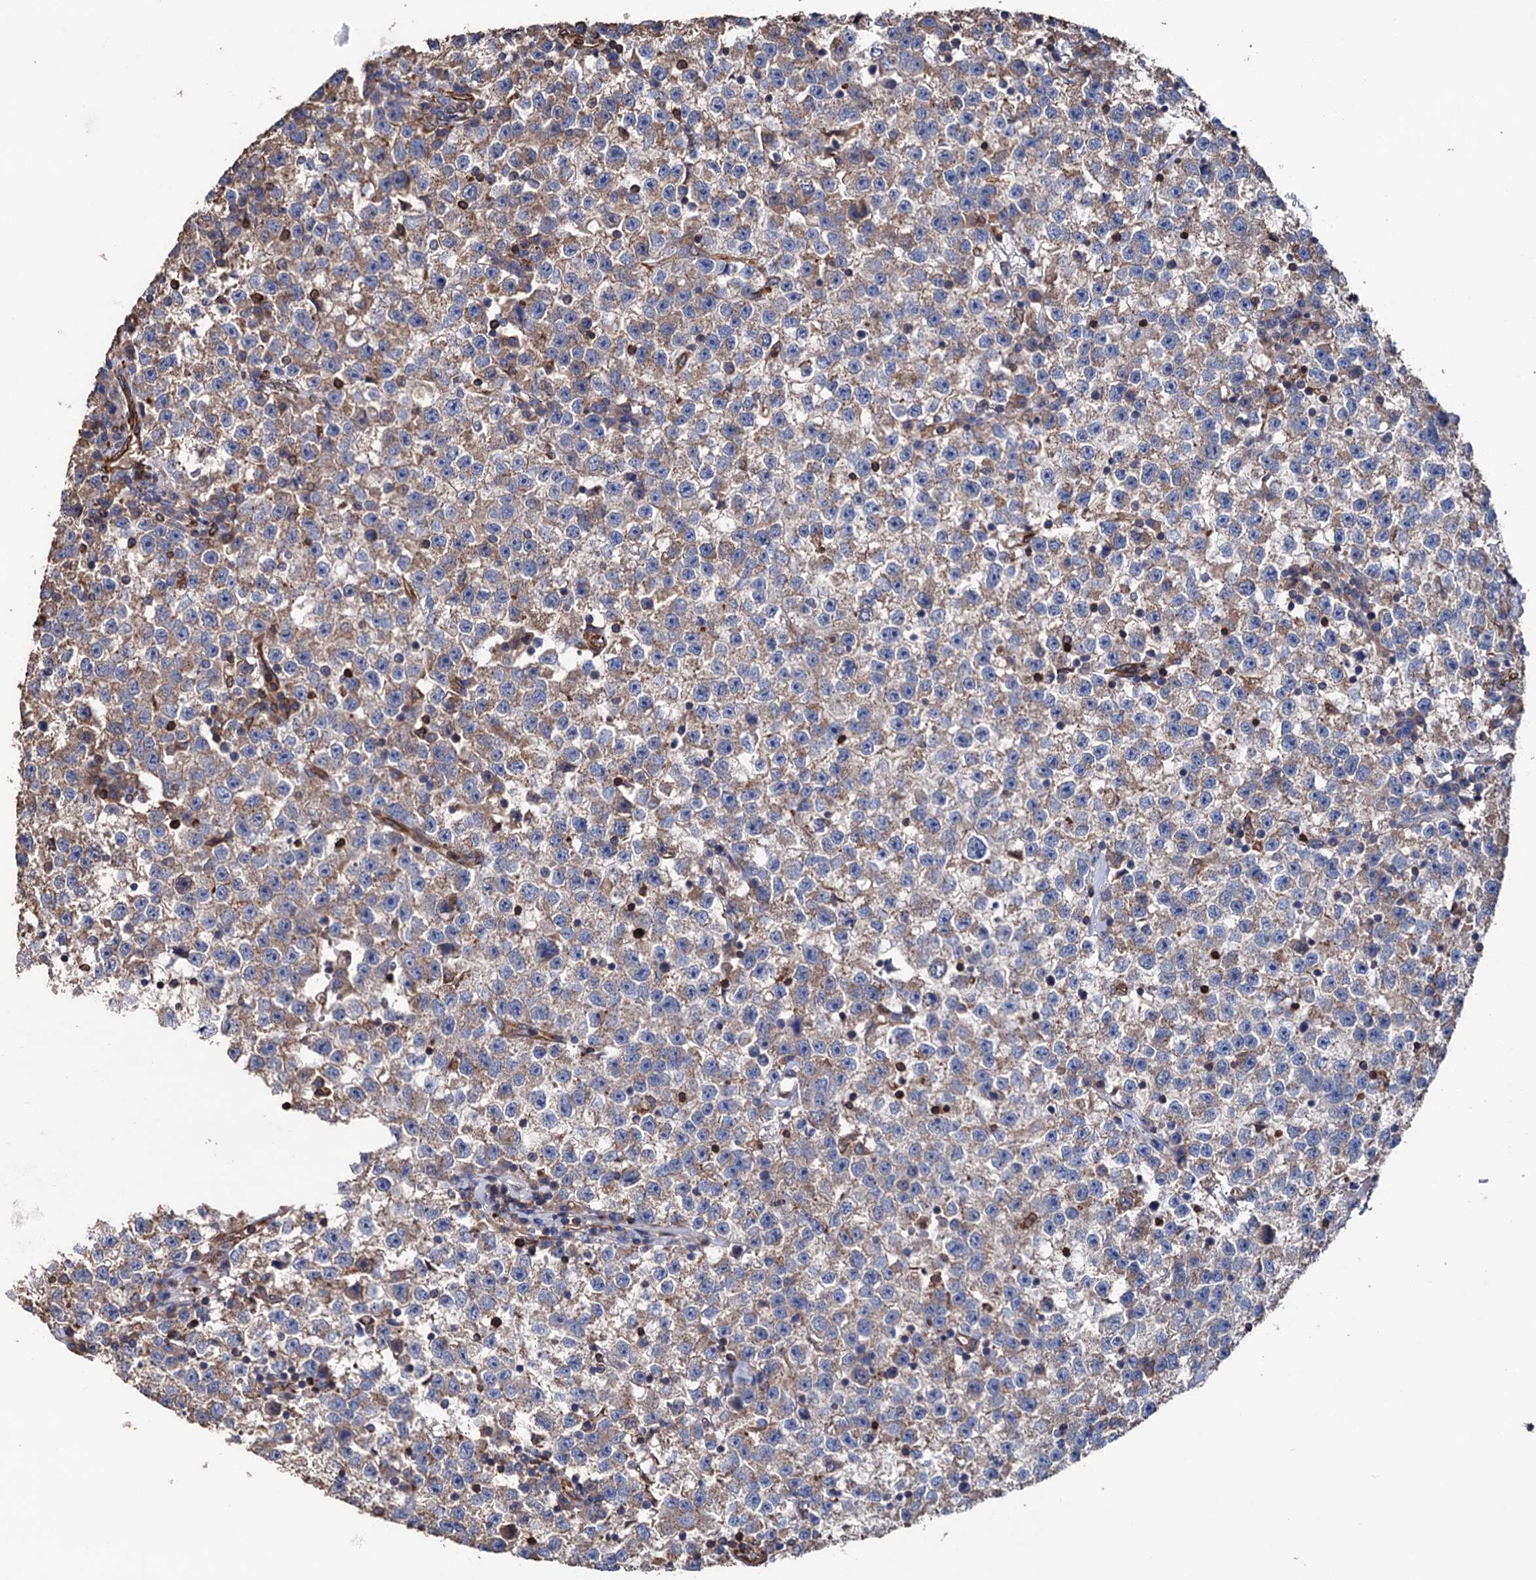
{"staining": {"intensity": "weak", "quantity": "25%-75%", "location": "cytoplasmic/membranous"}, "tissue": "testis cancer", "cell_type": "Tumor cells", "image_type": "cancer", "snomed": [{"axis": "morphology", "description": "Seminoma, NOS"}, {"axis": "topography", "description": "Testis"}], "caption": "This histopathology image reveals testis seminoma stained with IHC to label a protein in brown. The cytoplasmic/membranous of tumor cells show weak positivity for the protein. Nuclei are counter-stained blue.", "gene": "STING1", "patient": {"sex": "male", "age": 22}}